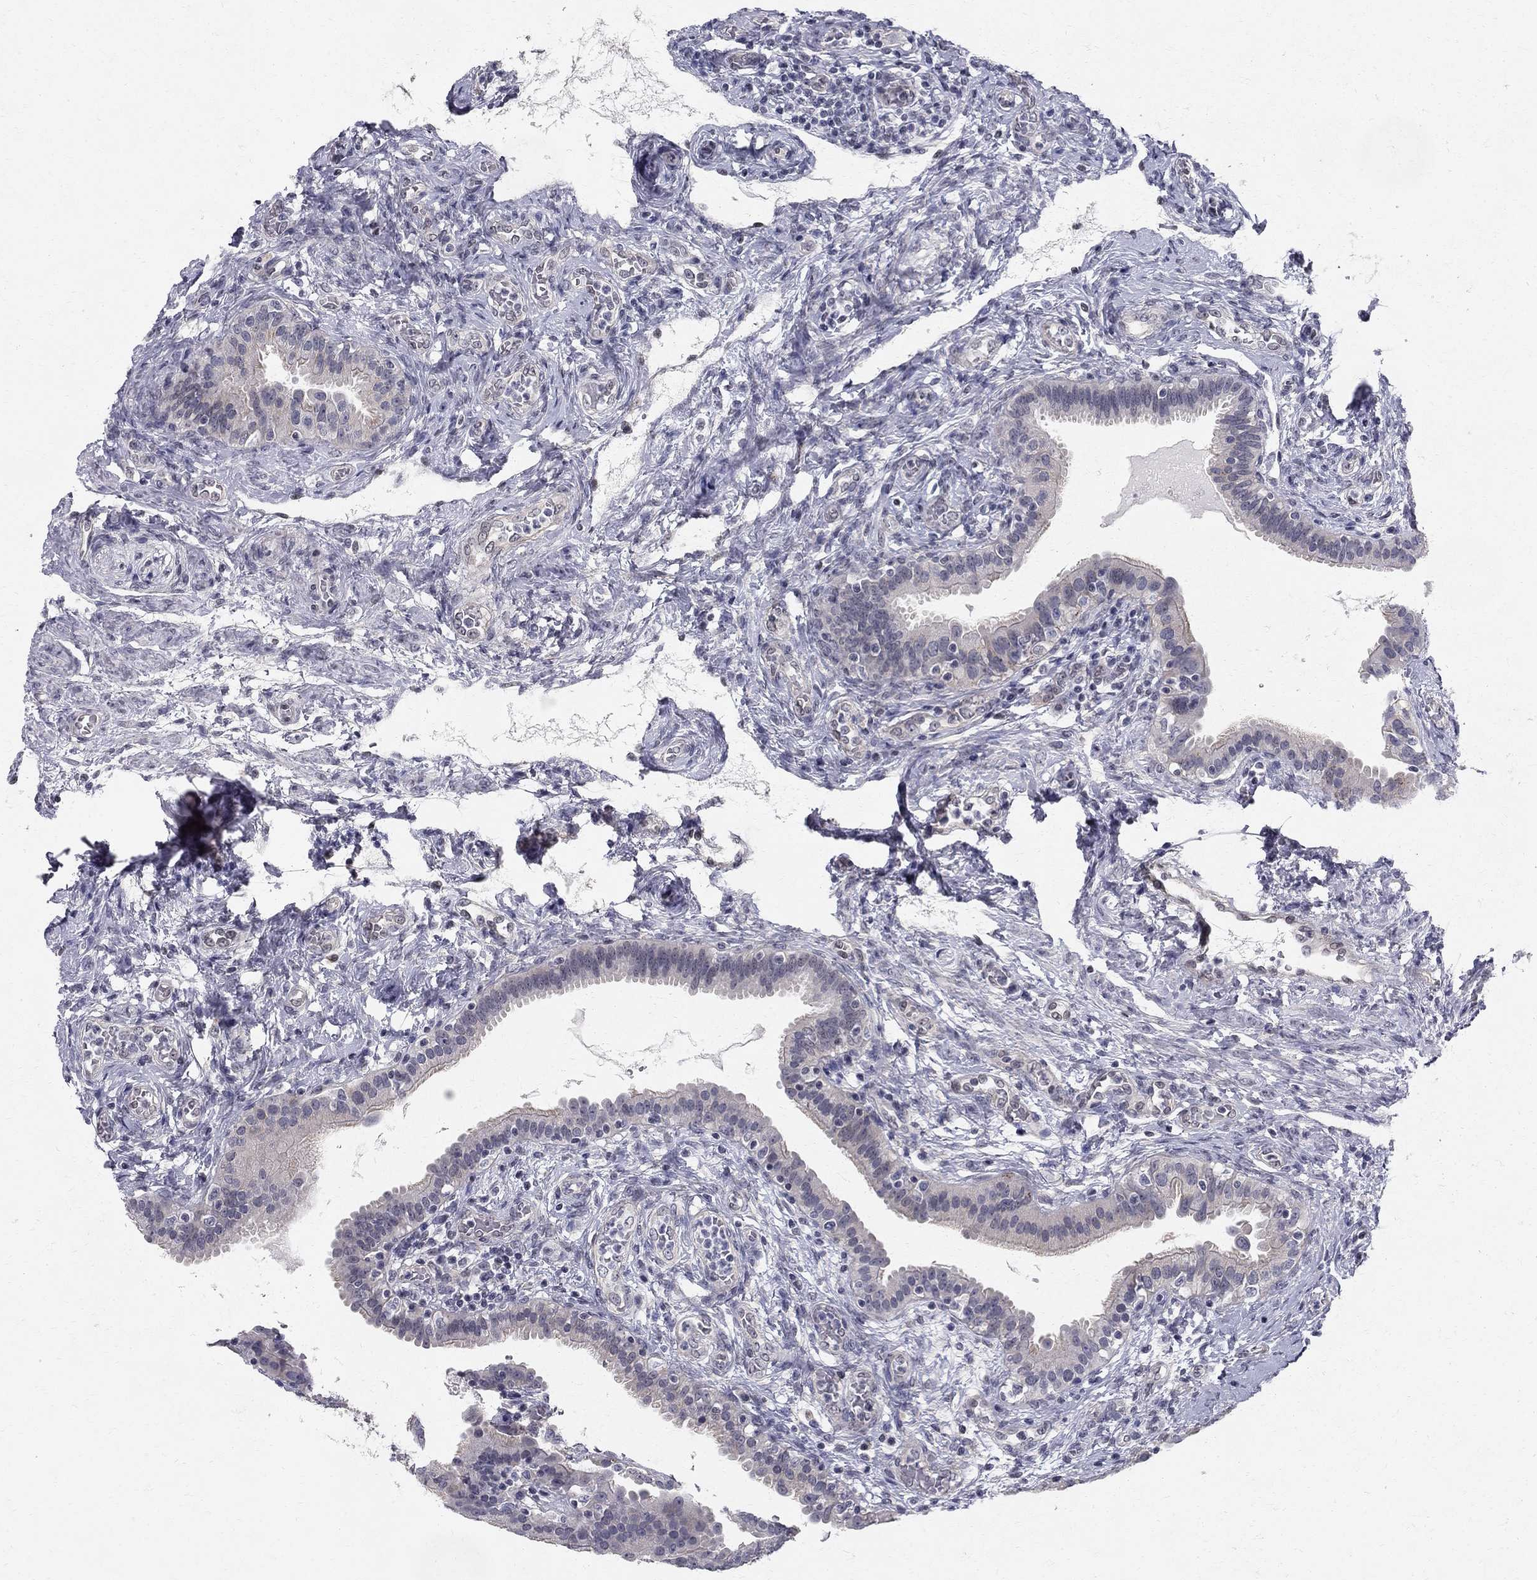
{"staining": {"intensity": "negative", "quantity": "none", "location": "none"}, "tissue": "fallopian tube", "cell_type": "Glandular cells", "image_type": "normal", "snomed": [{"axis": "morphology", "description": "Normal tissue, NOS"}, {"axis": "topography", "description": "Fallopian tube"}, {"axis": "topography", "description": "Ovary"}], "caption": "Photomicrograph shows no significant protein positivity in glandular cells of unremarkable fallopian tube. (Stains: DAB immunohistochemistry with hematoxylin counter stain, Microscopy: brightfield microscopy at high magnification).", "gene": "CLIC6", "patient": {"sex": "female", "age": 41}}